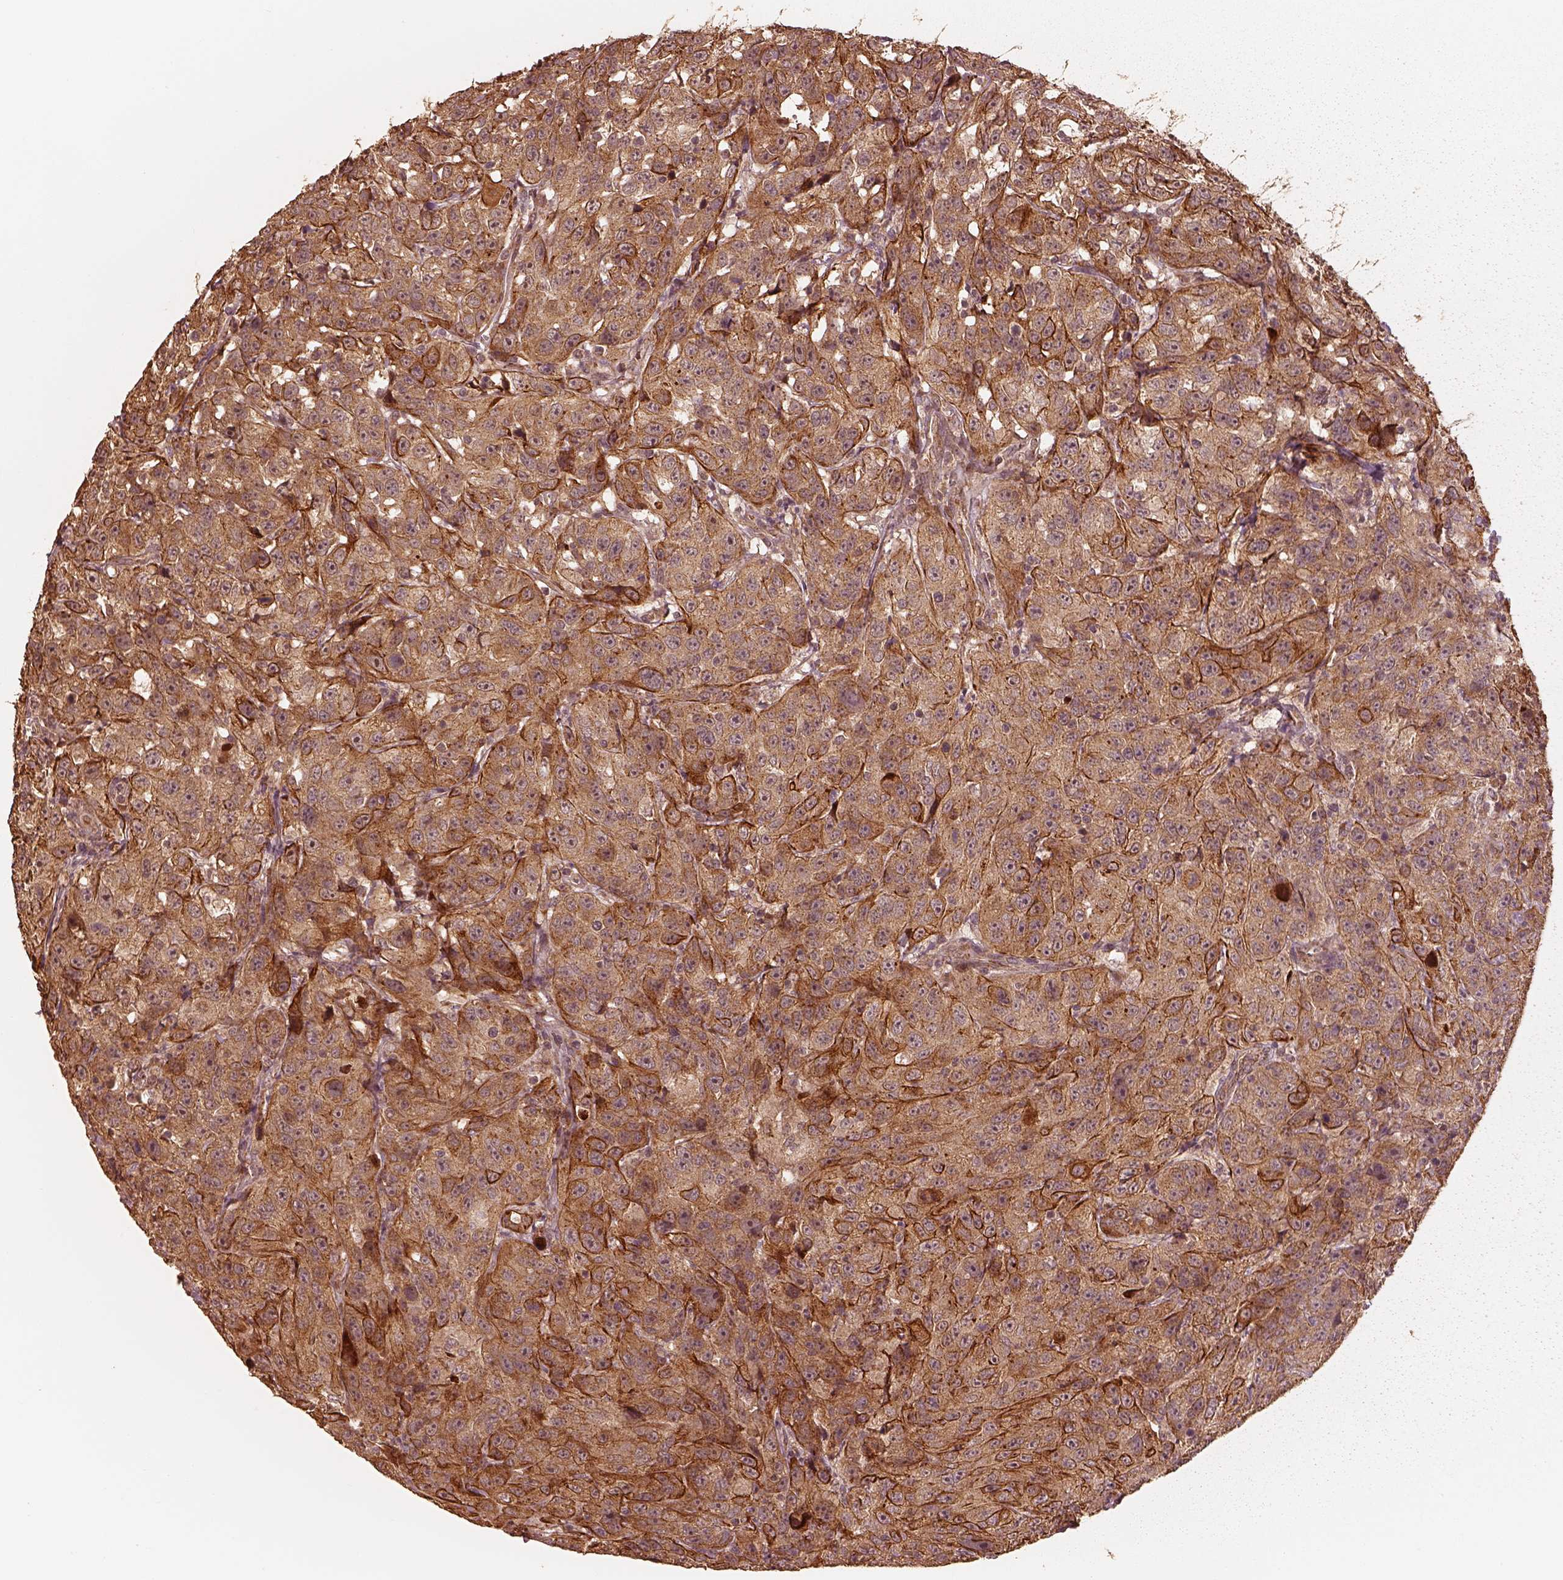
{"staining": {"intensity": "strong", "quantity": ">75%", "location": "cytoplasmic/membranous"}, "tissue": "urothelial cancer", "cell_type": "Tumor cells", "image_type": "cancer", "snomed": [{"axis": "morphology", "description": "Urothelial carcinoma, NOS"}, {"axis": "morphology", "description": "Urothelial carcinoma, High grade"}, {"axis": "topography", "description": "Urinary bladder"}], "caption": "Immunohistochemical staining of human urothelial cancer displays high levels of strong cytoplasmic/membranous expression in approximately >75% of tumor cells.", "gene": "DNAJC25", "patient": {"sex": "female", "age": 73}}